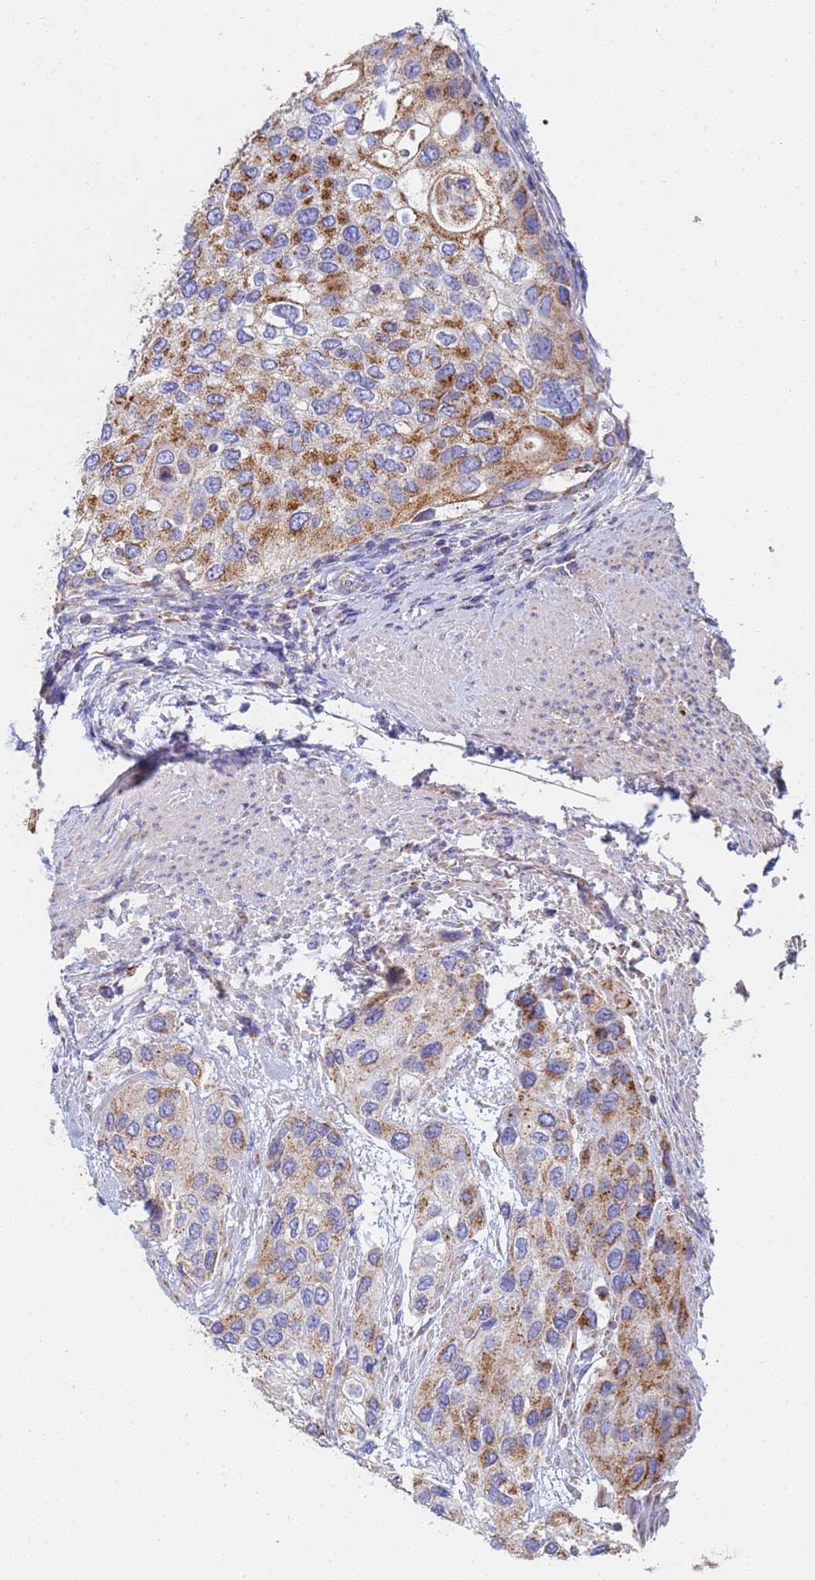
{"staining": {"intensity": "moderate", "quantity": ">75%", "location": "cytoplasmic/membranous"}, "tissue": "urothelial cancer", "cell_type": "Tumor cells", "image_type": "cancer", "snomed": [{"axis": "morphology", "description": "Normal tissue, NOS"}, {"axis": "morphology", "description": "Urothelial carcinoma, High grade"}, {"axis": "topography", "description": "Vascular tissue"}, {"axis": "topography", "description": "Urinary bladder"}], "caption": "A photomicrograph of human high-grade urothelial carcinoma stained for a protein reveals moderate cytoplasmic/membranous brown staining in tumor cells. The protein of interest is shown in brown color, while the nuclei are stained blue.", "gene": "UQCRH", "patient": {"sex": "female", "age": 56}}